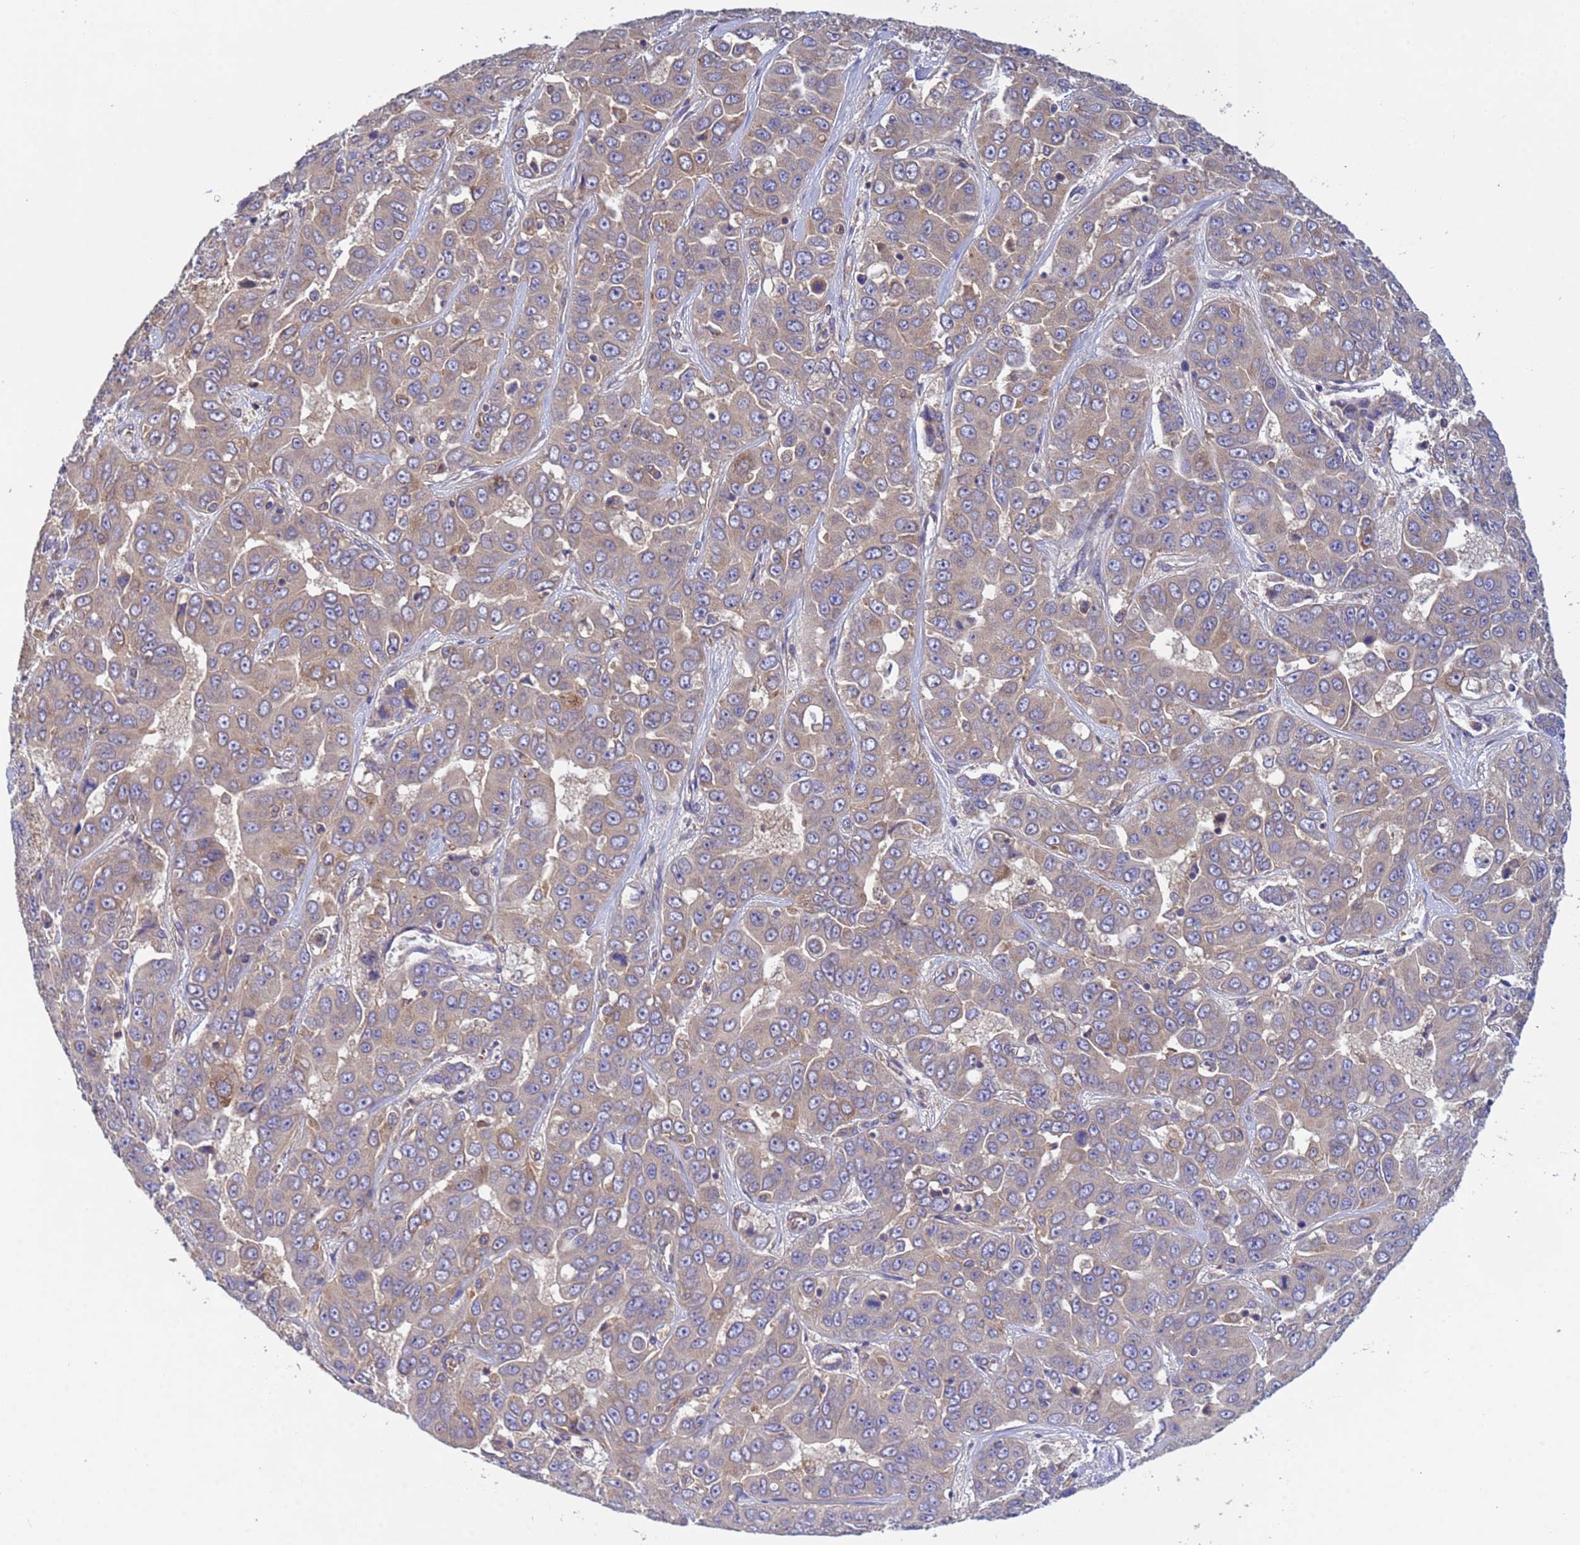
{"staining": {"intensity": "weak", "quantity": "25%-75%", "location": "cytoplasmic/membranous"}, "tissue": "liver cancer", "cell_type": "Tumor cells", "image_type": "cancer", "snomed": [{"axis": "morphology", "description": "Cholangiocarcinoma"}, {"axis": "topography", "description": "Liver"}], "caption": "Brown immunohistochemical staining in cholangiocarcinoma (liver) shows weak cytoplasmic/membranous staining in about 25%-75% of tumor cells.", "gene": "RAB10", "patient": {"sex": "female", "age": 52}}